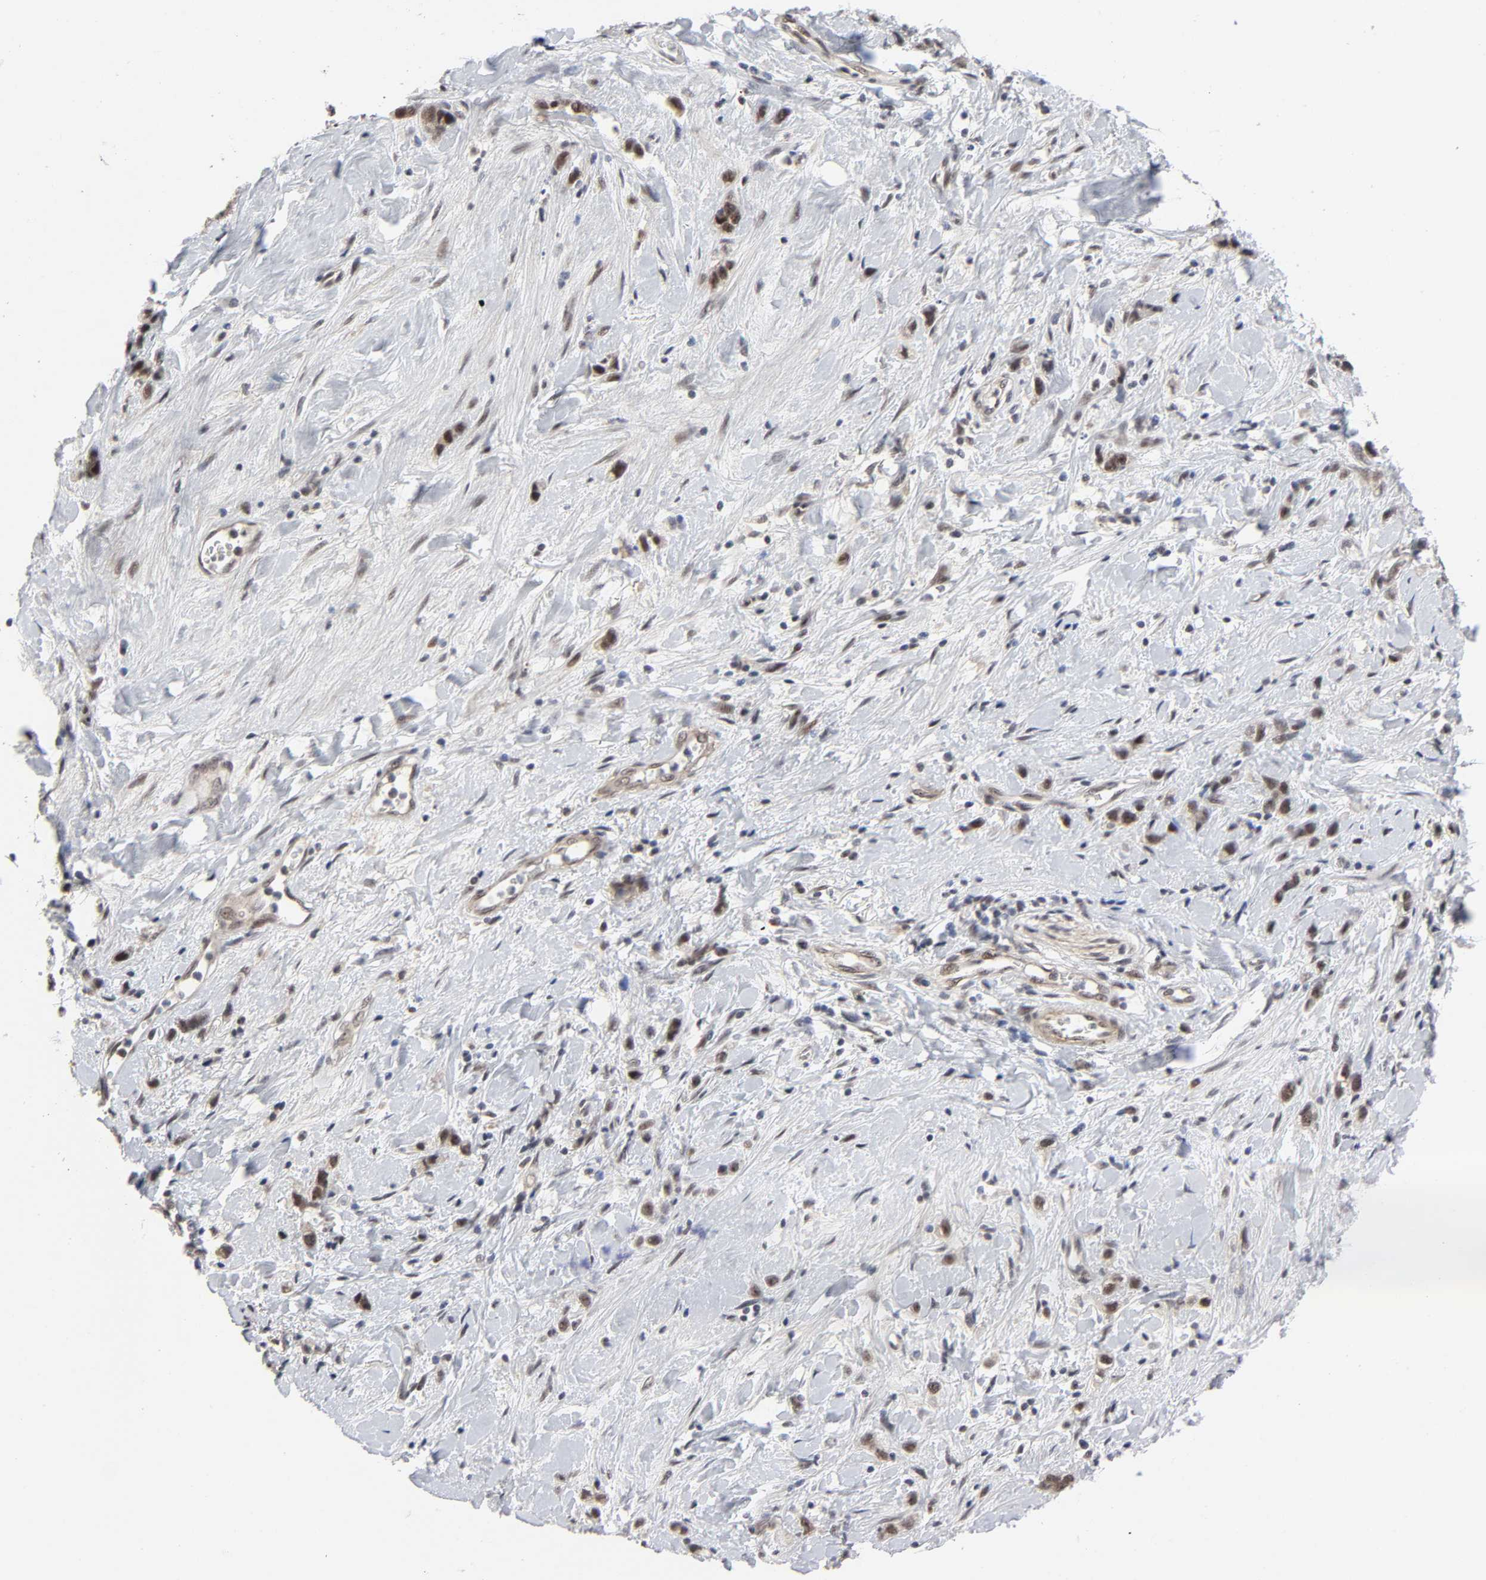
{"staining": {"intensity": "moderate", "quantity": ">75%", "location": "nuclear"}, "tissue": "stomach cancer", "cell_type": "Tumor cells", "image_type": "cancer", "snomed": [{"axis": "morphology", "description": "Normal tissue, NOS"}, {"axis": "morphology", "description": "Adenocarcinoma, NOS"}, {"axis": "morphology", "description": "Adenocarcinoma, High grade"}, {"axis": "topography", "description": "Stomach, upper"}, {"axis": "topography", "description": "Stomach"}], "caption": "High-grade adenocarcinoma (stomach) stained for a protein reveals moderate nuclear positivity in tumor cells.", "gene": "ZKSCAN8", "patient": {"sex": "female", "age": 65}}